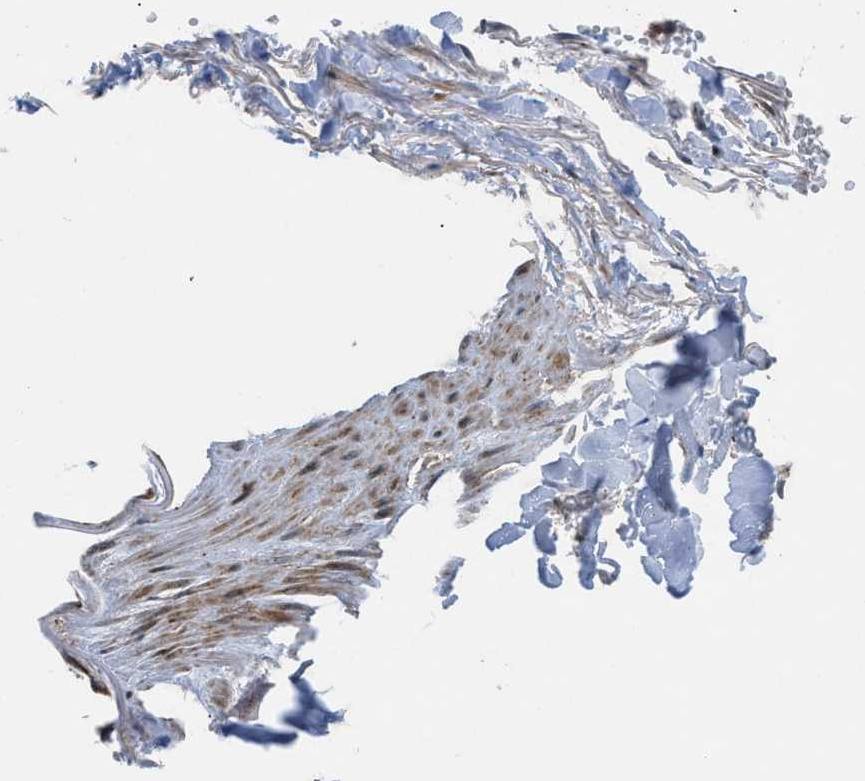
{"staining": {"intensity": "weak", "quantity": ">75%", "location": "cytoplasmic/membranous"}, "tissue": "adipose tissue", "cell_type": "Adipocytes", "image_type": "normal", "snomed": [{"axis": "morphology", "description": "Normal tissue, NOS"}, {"axis": "topography", "description": "Adipose tissue"}, {"axis": "topography", "description": "Peripheral nerve tissue"}], "caption": "Adipose tissue stained with a brown dye demonstrates weak cytoplasmic/membranous positive expression in approximately >75% of adipocytes.", "gene": "AP3M2", "patient": {"sex": "male", "age": 52}}